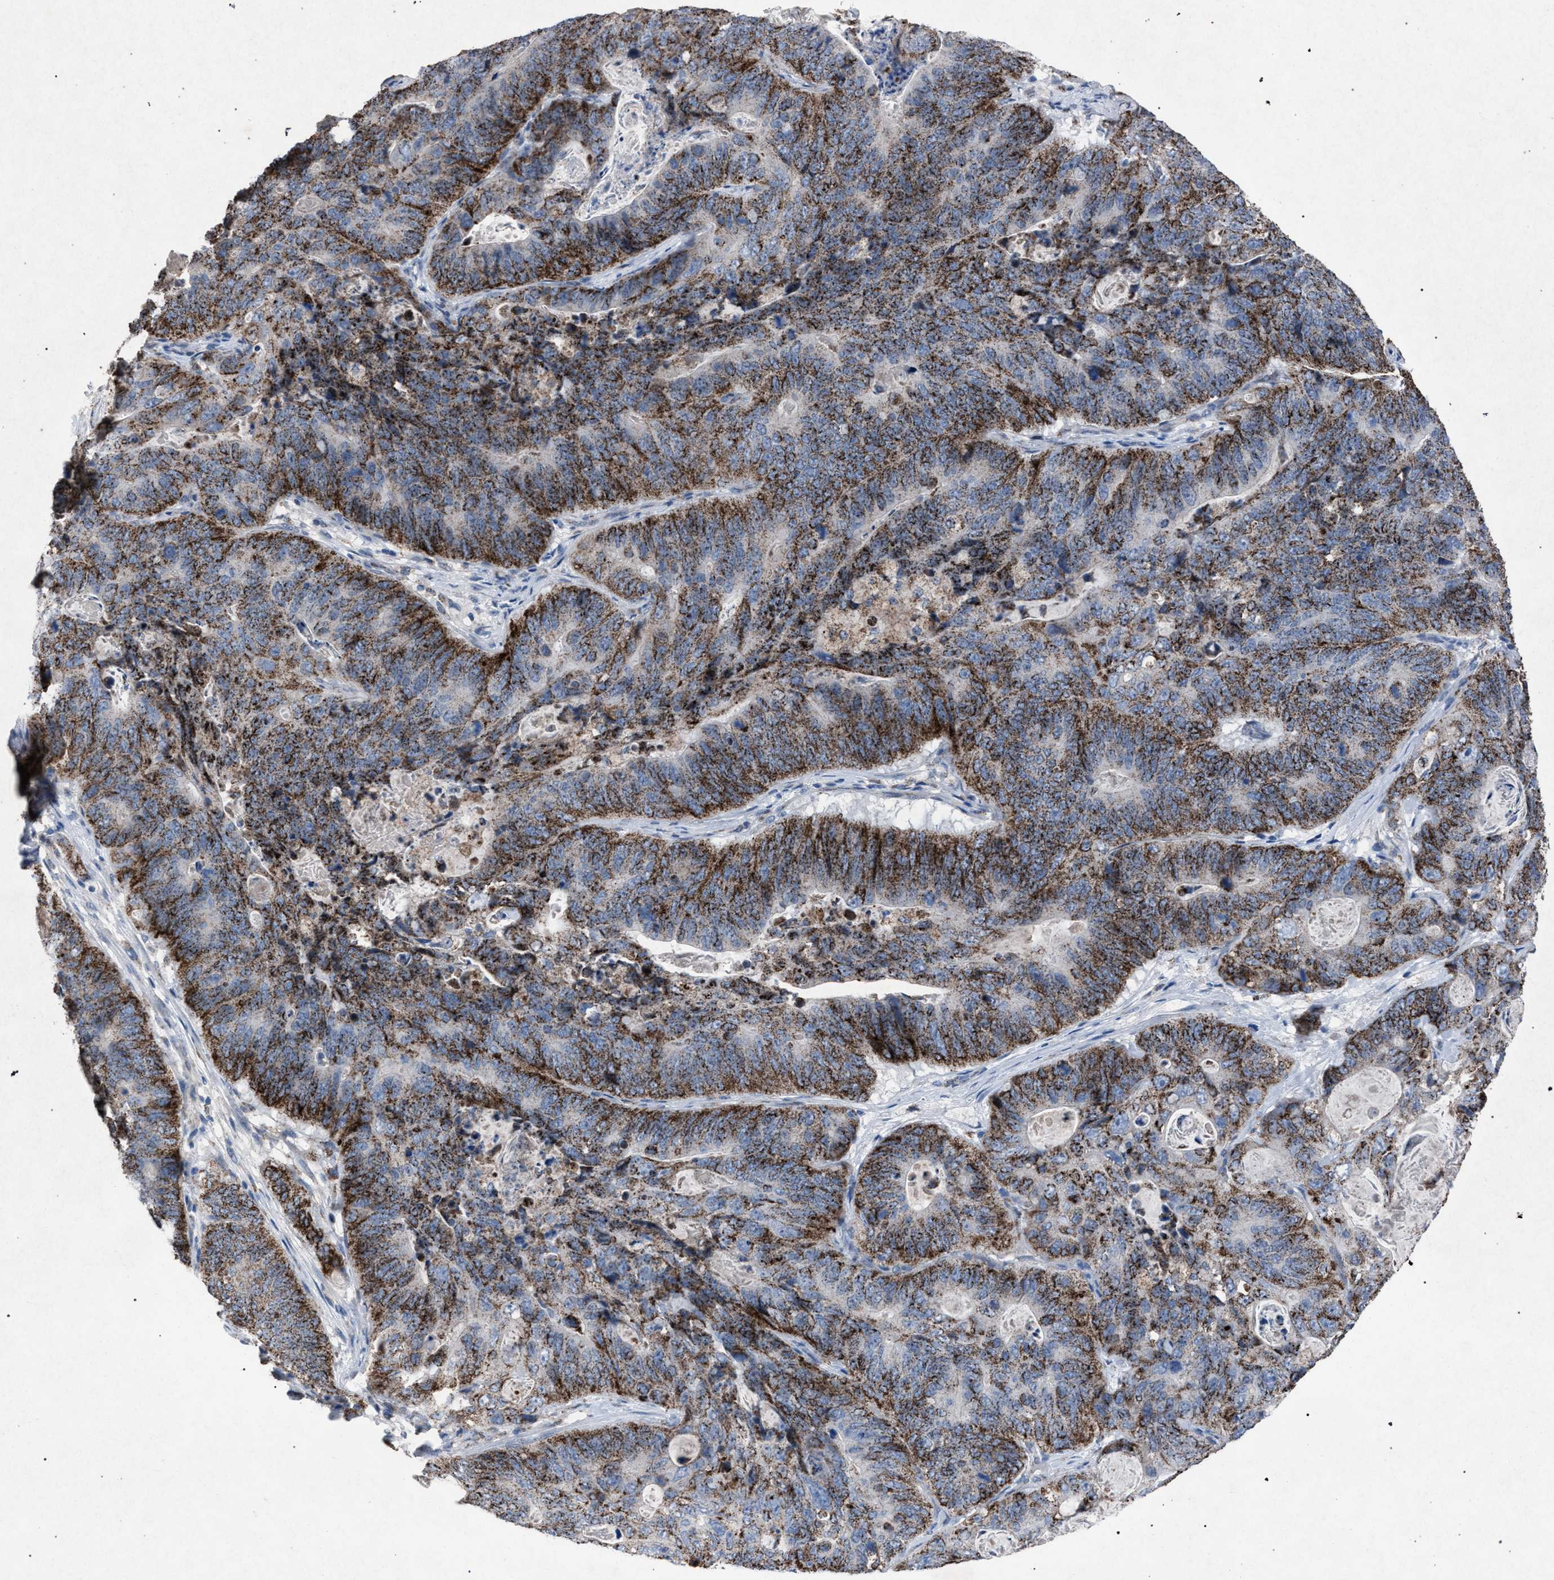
{"staining": {"intensity": "strong", "quantity": ">75%", "location": "cytoplasmic/membranous"}, "tissue": "stomach cancer", "cell_type": "Tumor cells", "image_type": "cancer", "snomed": [{"axis": "morphology", "description": "Normal tissue, NOS"}, {"axis": "morphology", "description": "Adenocarcinoma, NOS"}, {"axis": "topography", "description": "Stomach"}], "caption": "Immunohistochemistry (IHC) image of neoplastic tissue: stomach cancer stained using immunohistochemistry demonstrates high levels of strong protein expression localized specifically in the cytoplasmic/membranous of tumor cells, appearing as a cytoplasmic/membranous brown color.", "gene": "HSD17B4", "patient": {"sex": "female", "age": 89}}